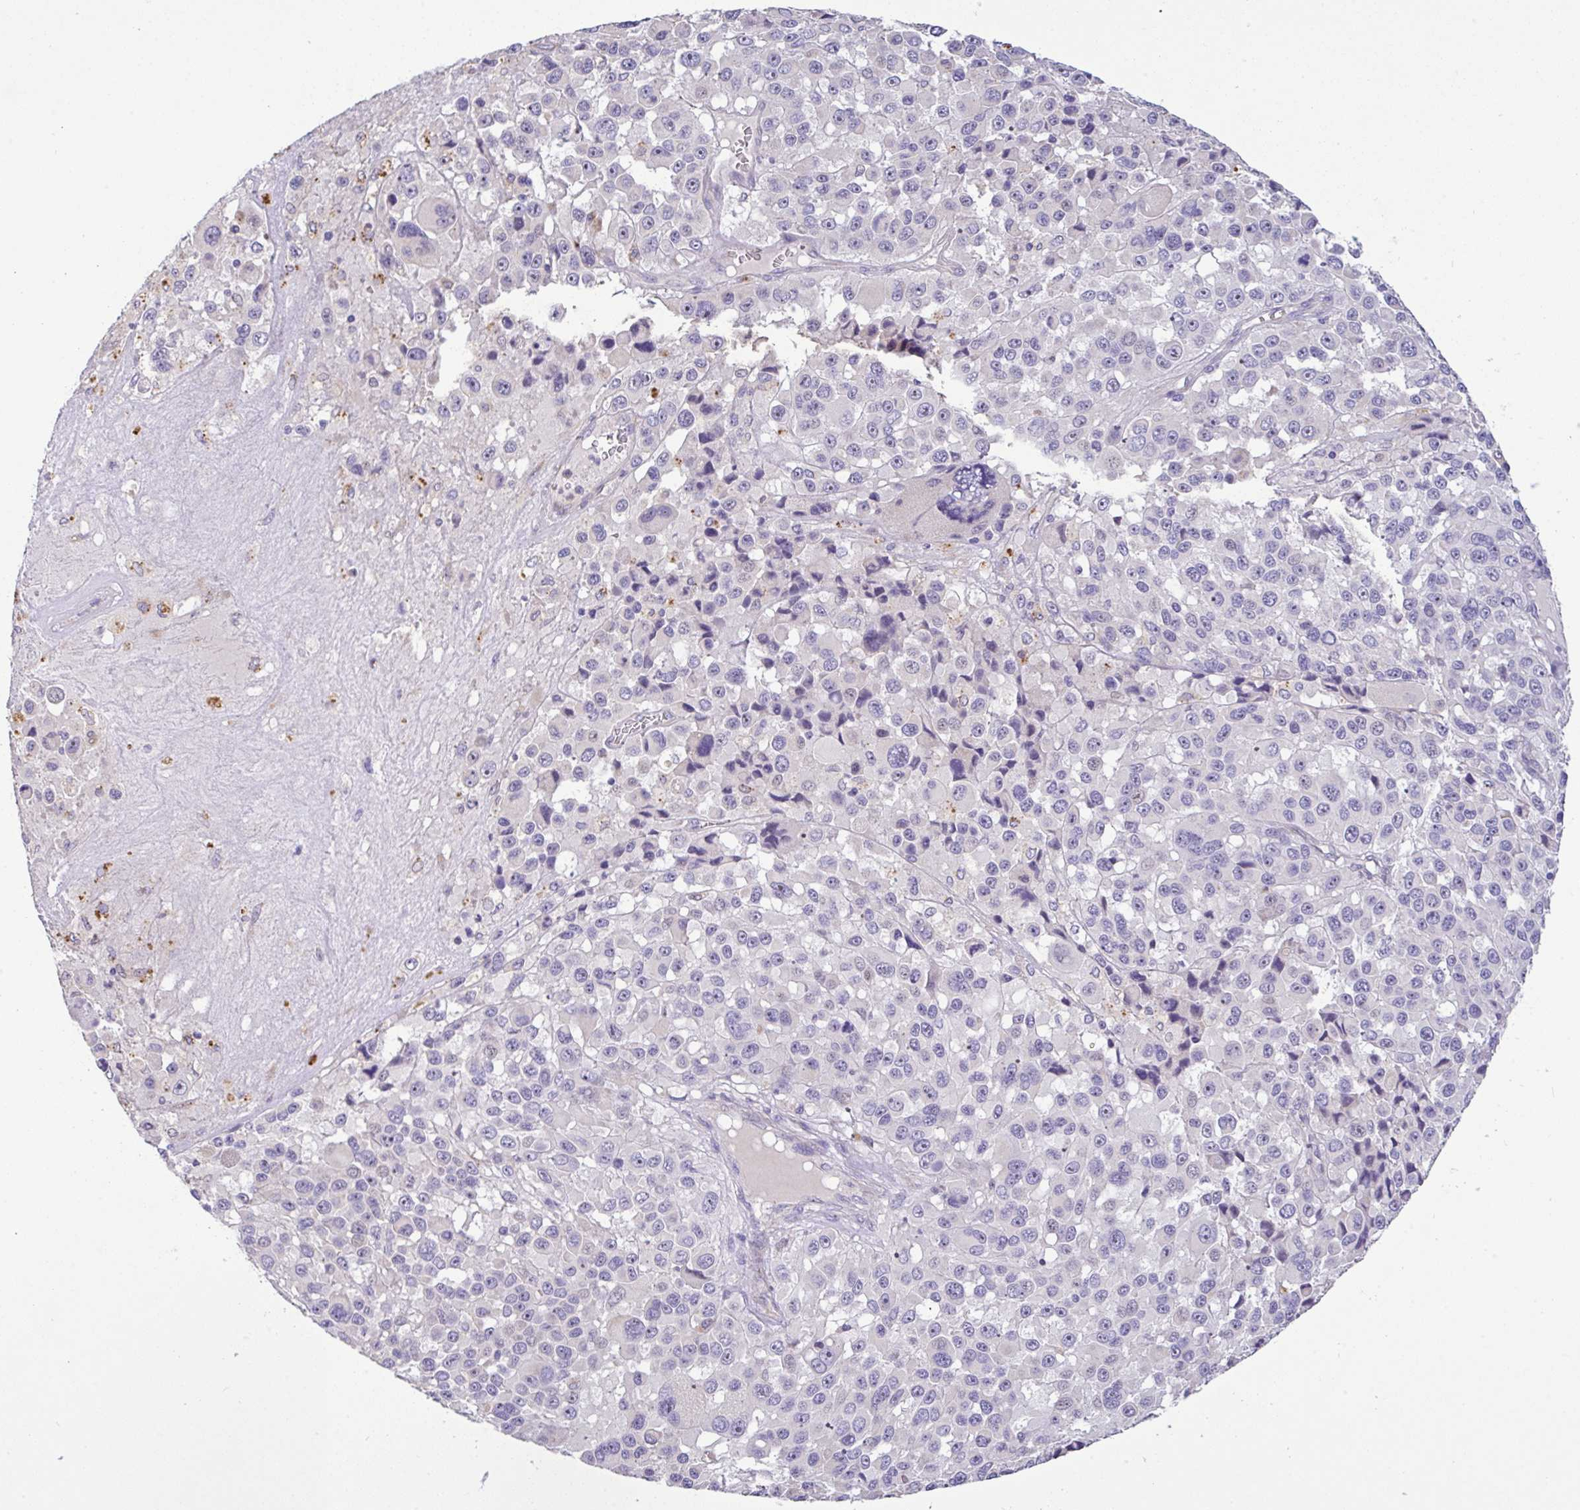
{"staining": {"intensity": "negative", "quantity": "none", "location": "none"}, "tissue": "melanoma", "cell_type": "Tumor cells", "image_type": "cancer", "snomed": [{"axis": "morphology", "description": "Malignant melanoma, Metastatic site"}, {"axis": "topography", "description": "Lymph node"}], "caption": "A high-resolution photomicrograph shows immunohistochemistry (IHC) staining of malignant melanoma (metastatic site), which reveals no significant staining in tumor cells.", "gene": "EPN3", "patient": {"sex": "female", "age": 65}}